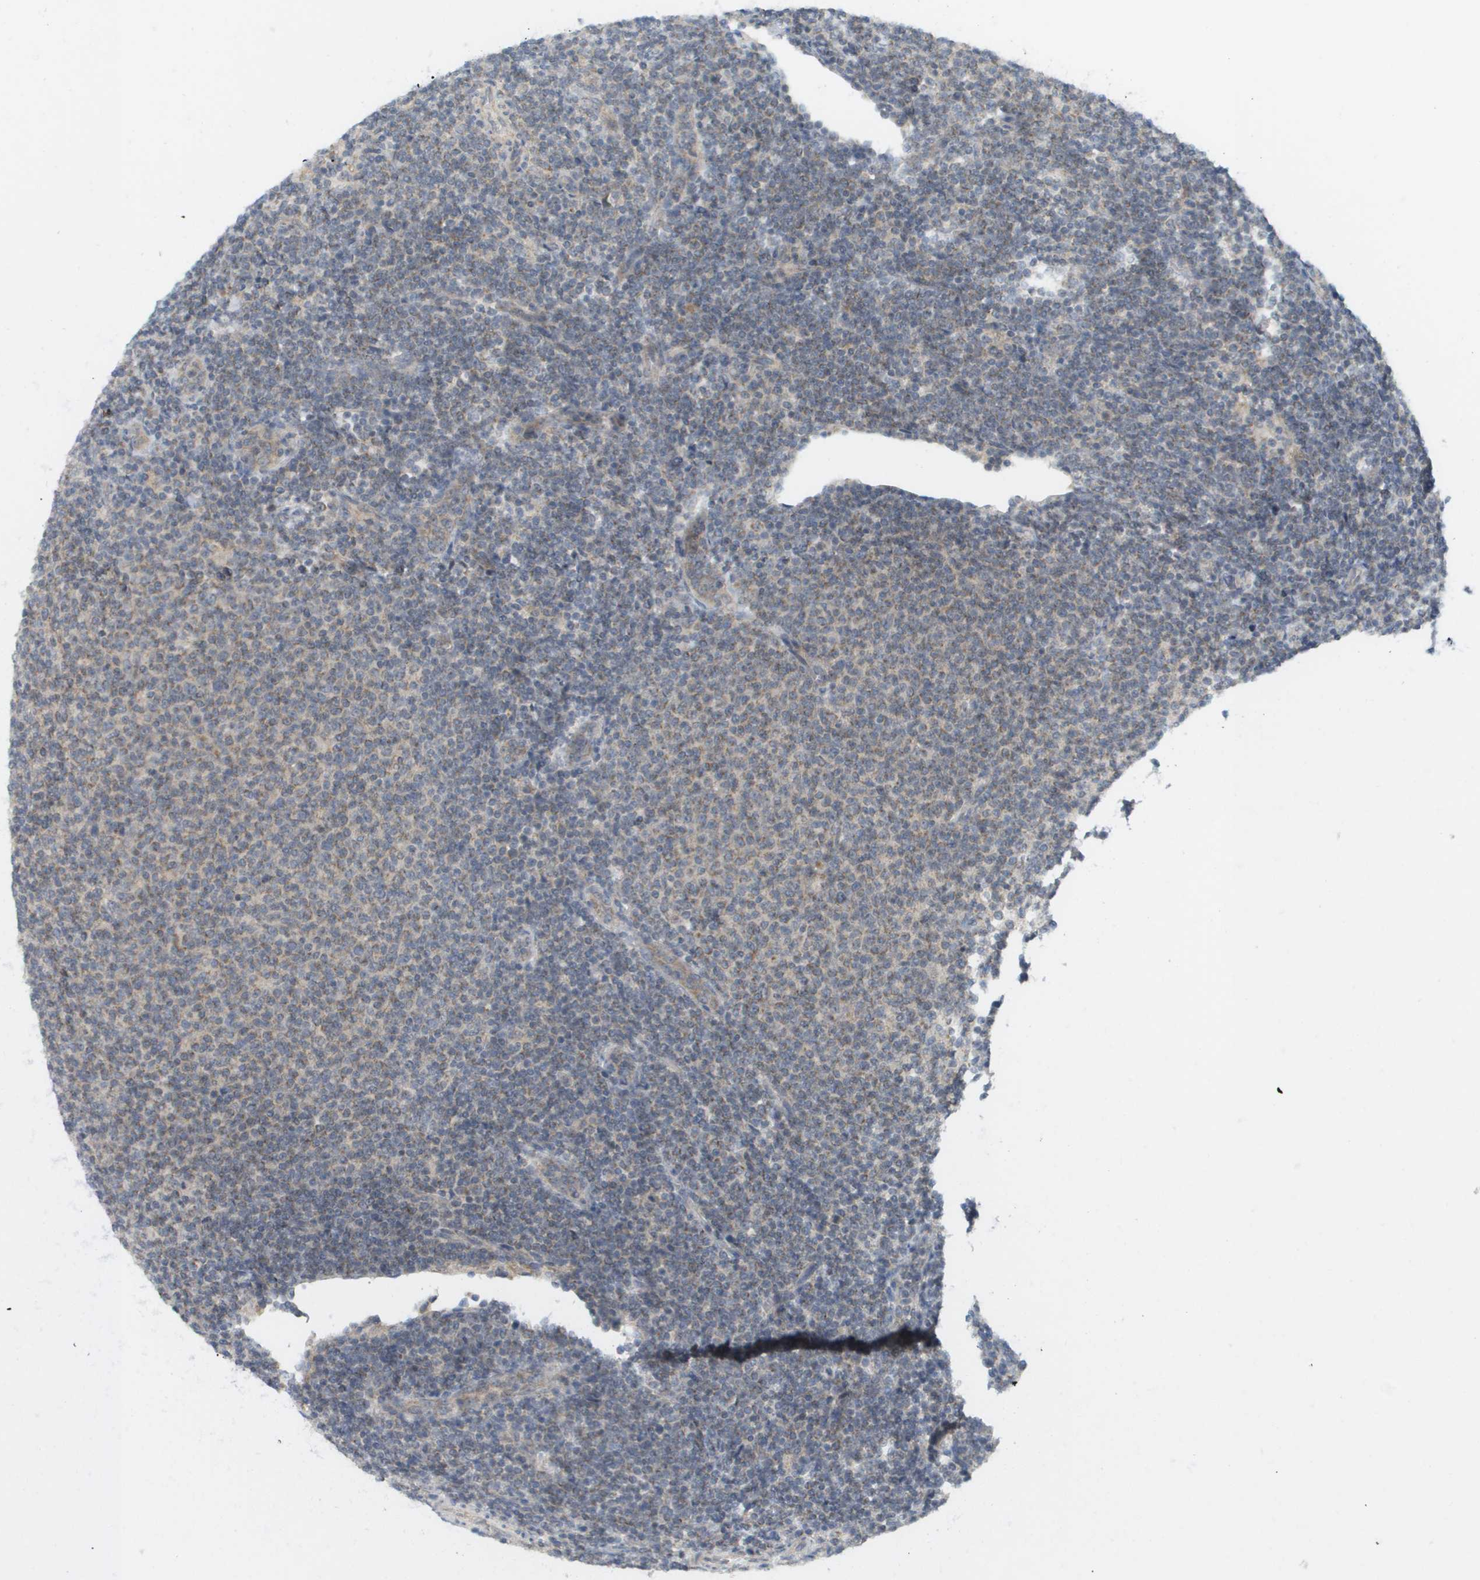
{"staining": {"intensity": "weak", "quantity": "<25%", "location": "cytoplasmic/membranous"}, "tissue": "lymphoma", "cell_type": "Tumor cells", "image_type": "cancer", "snomed": [{"axis": "morphology", "description": "Malignant lymphoma, non-Hodgkin's type, Low grade"}, {"axis": "topography", "description": "Lymph node"}], "caption": "A photomicrograph of malignant lymphoma, non-Hodgkin's type (low-grade) stained for a protein demonstrates no brown staining in tumor cells.", "gene": "PROC", "patient": {"sex": "male", "age": 66}}